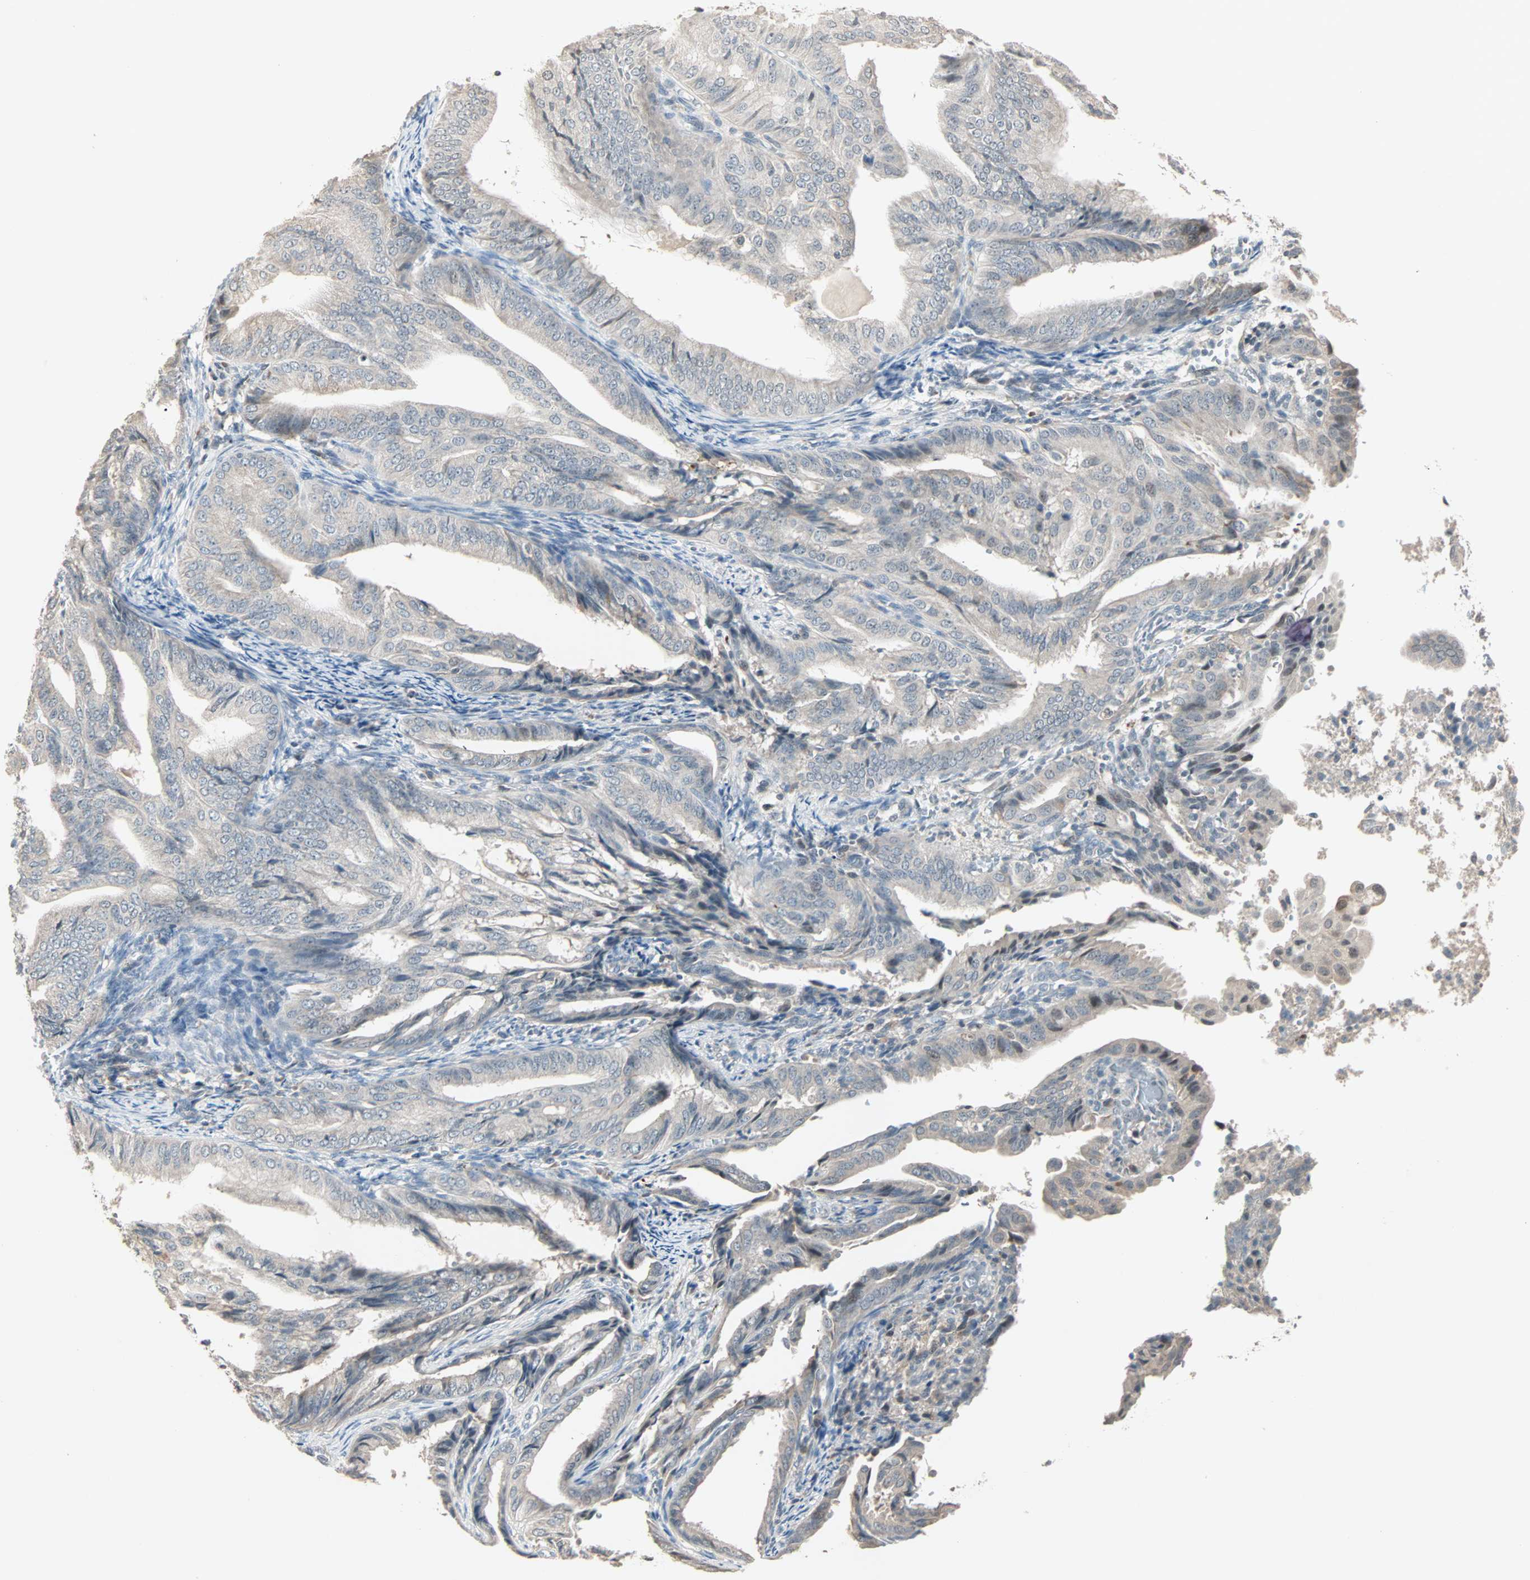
{"staining": {"intensity": "negative", "quantity": "none", "location": "none"}, "tissue": "endometrial cancer", "cell_type": "Tumor cells", "image_type": "cancer", "snomed": [{"axis": "morphology", "description": "Adenocarcinoma, NOS"}, {"axis": "topography", "description": "Endometrium"}], "caption": "Tumor cells show no significant staining in endometrial adenocarcinoma.", "gene": "KDM4A", "patient": {"sex": "female", "age": 58}}